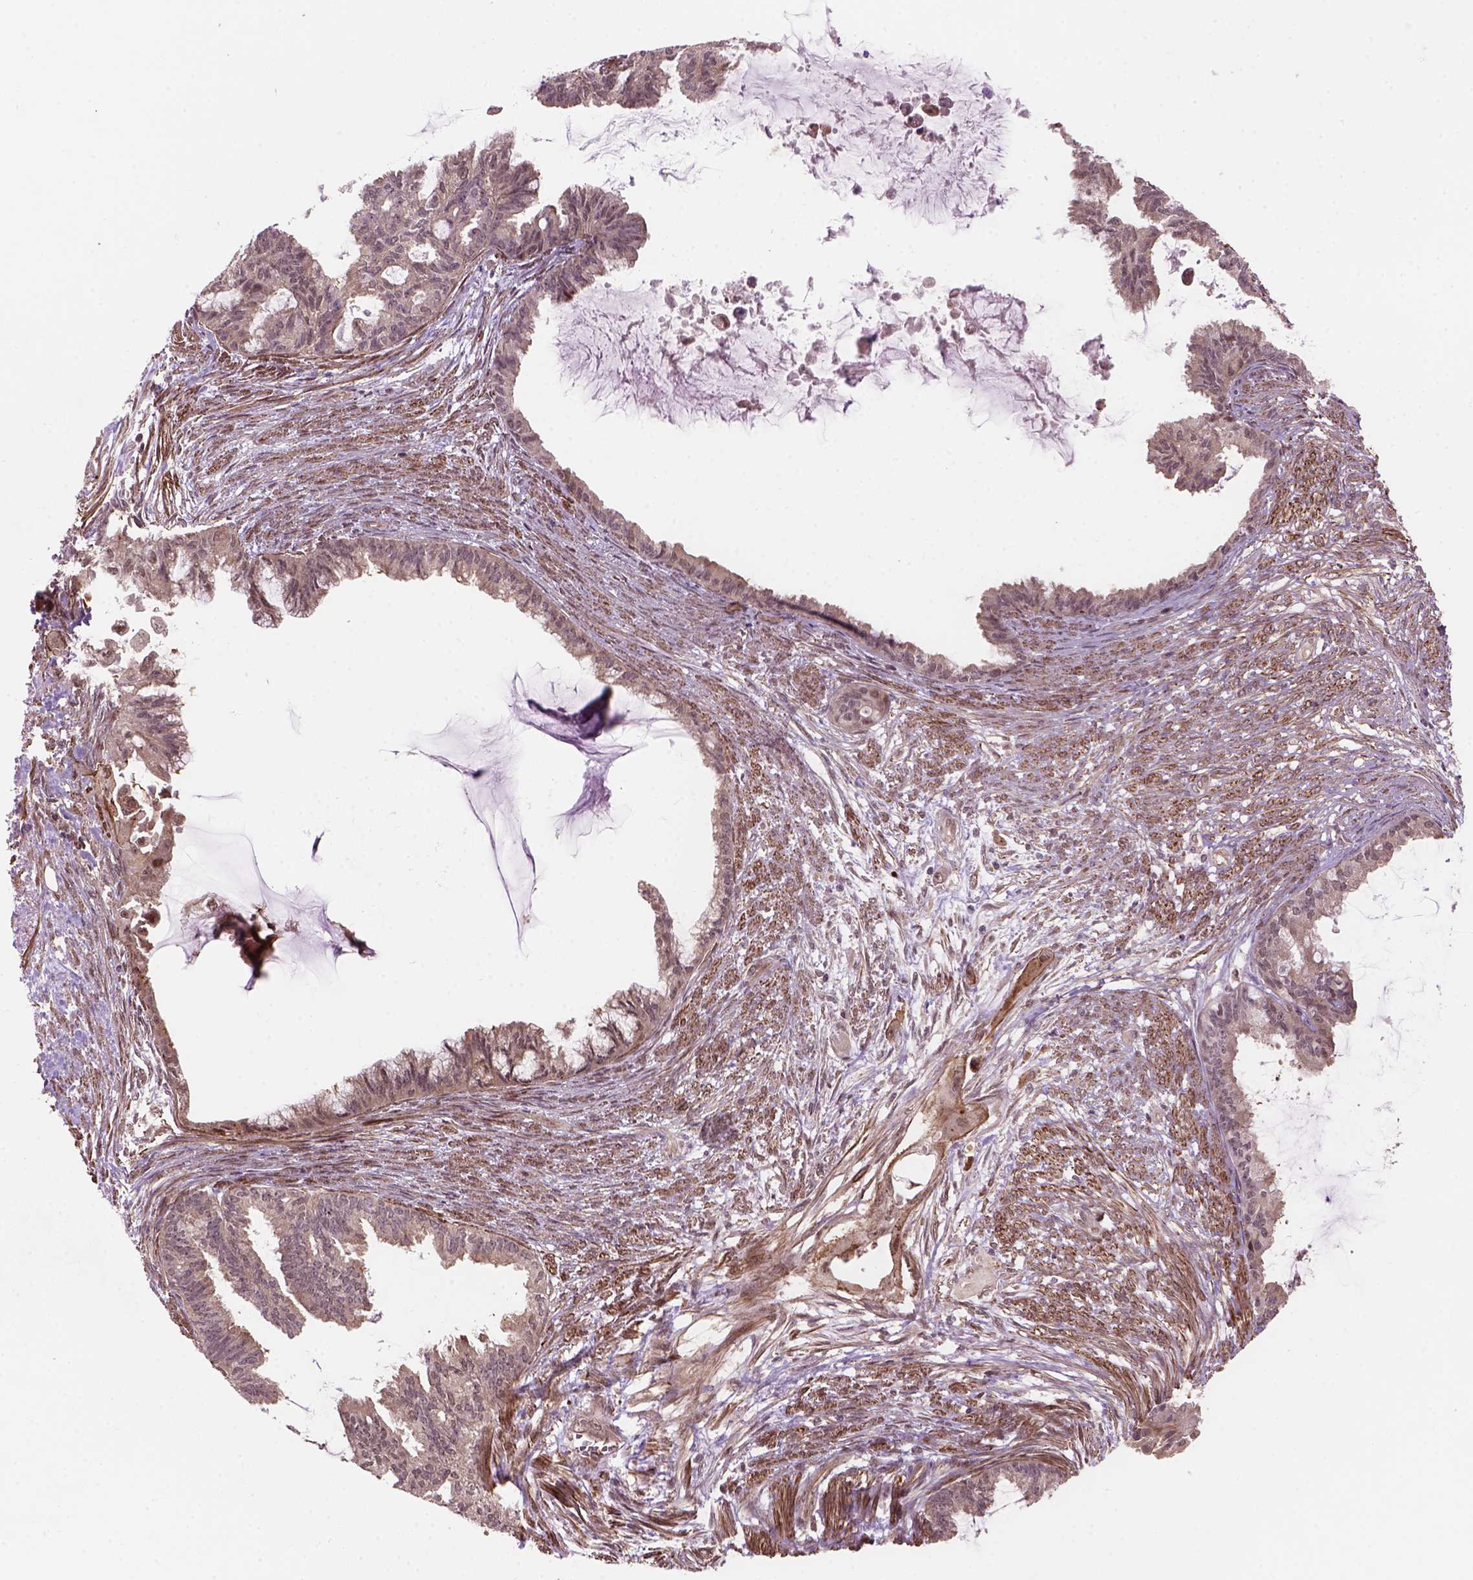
{"staining": {"intensity": "weak", "quantity": ">75%", "location": "cytoplasmic/membranous,nuclear"}, "tissue": "endometrial cancer", "cell_type": "Tumor cells", "image_type": "cancer", "snomed": [{"axis": "morphology", "description": "Adenocarcinoma, NOS"}, {"axis": "topography", "description": "Endometrium"}], "caption": "Weak cytoplasmic/membranous and nuclear staining is appreciated in about >75% of tumor cells in endometrial cancer (adenocarcinoma).", "gene": "PSMD11", "patient": {"sex": "female", "age": 86}}